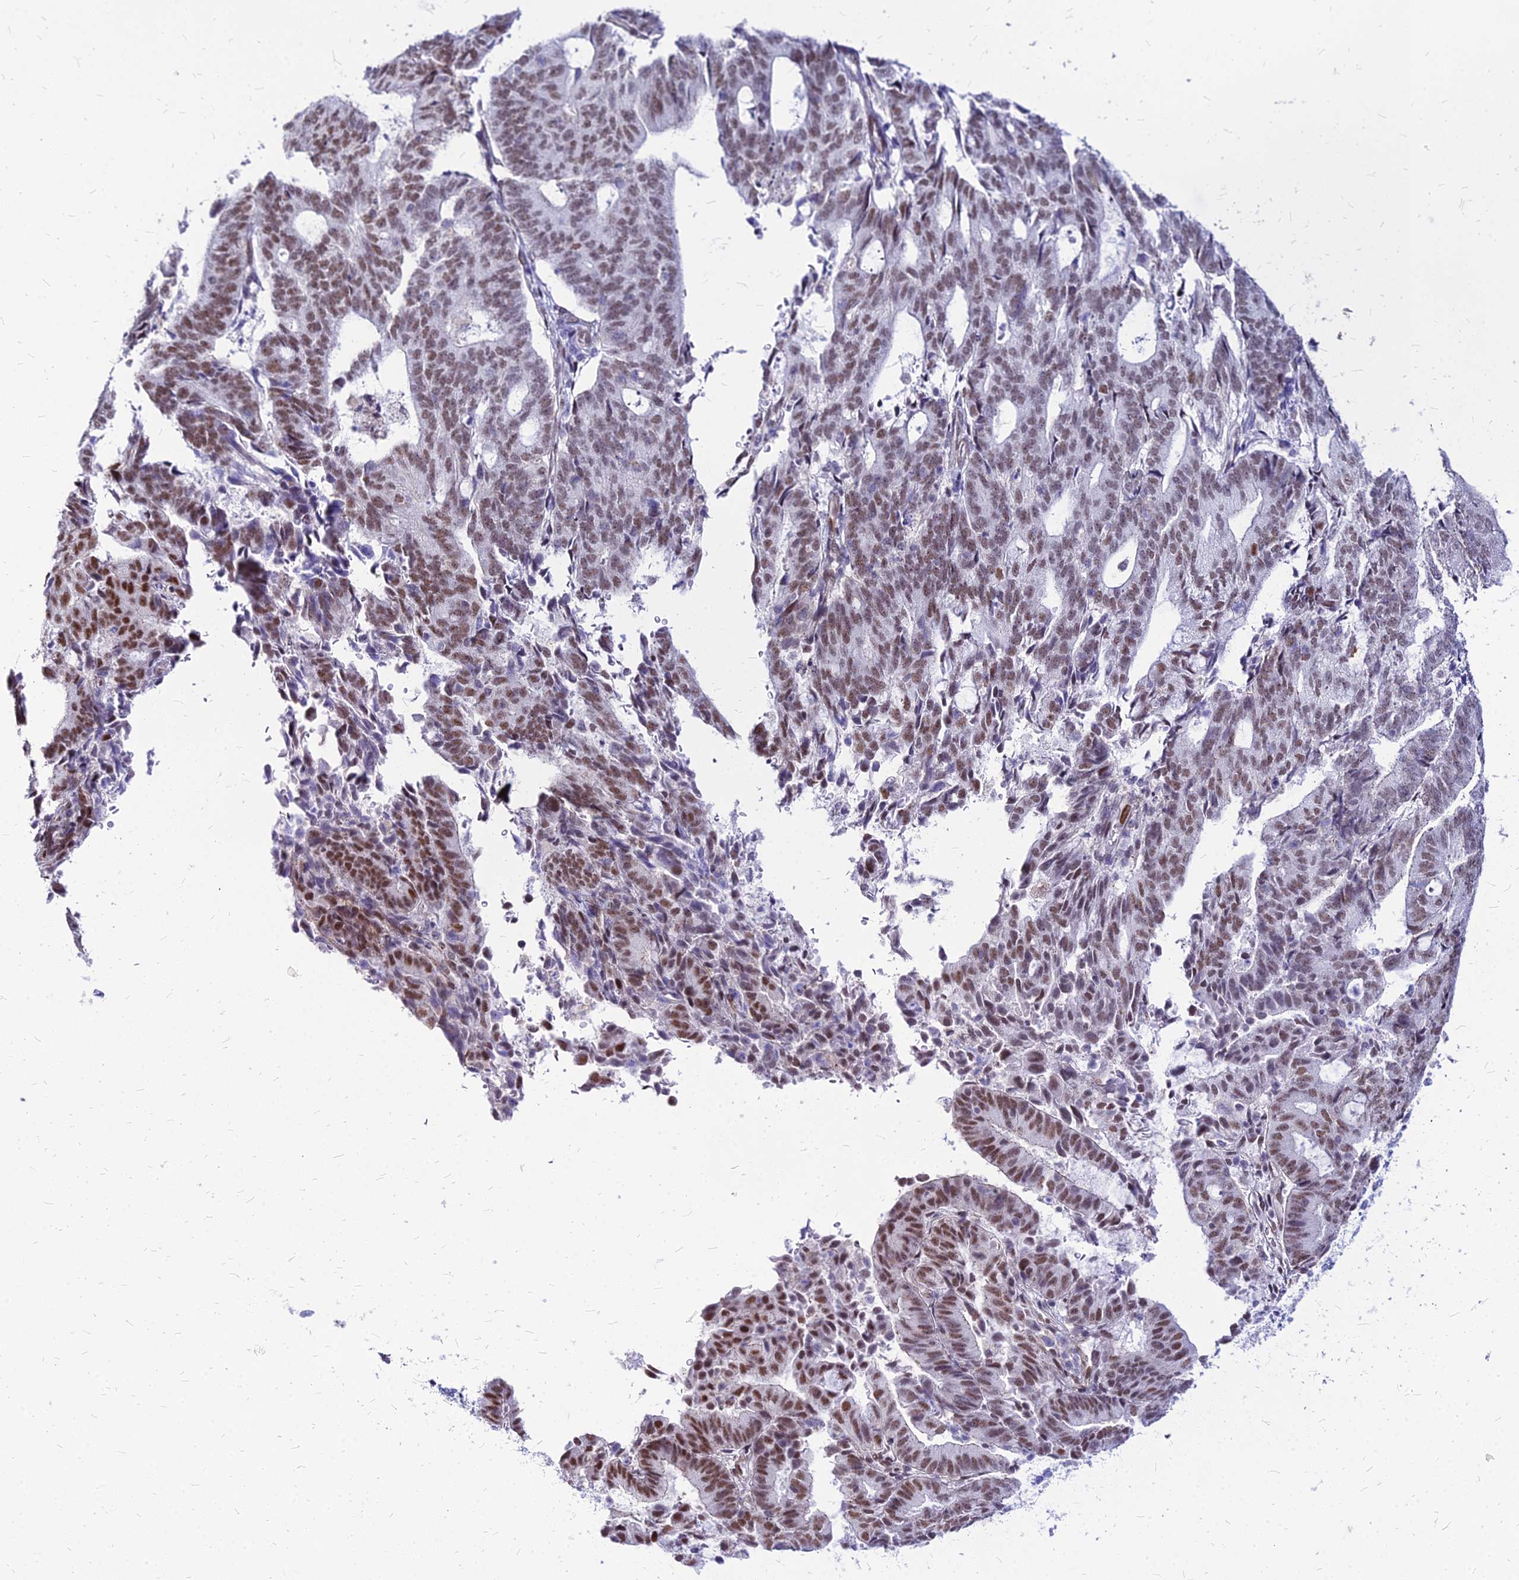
{"staining": {"intensity": "moderate", "quantity": ">75%", "location": "nuclear"}, "tissue": "endometrial cancer", "cell_type": "Tumor cells", "image_type": "cancer", "snomed": [{"axis": "morphology", "description": "Adenocarcinoma, NOS"}, {"axis": "topography", "description": "Endometrium"}], "caption": "Tumor cells reveal medium levels of moderate nuclear staining in approximately >75% of cells in endometrial cancer (adenocarcinoma). The protein of interest is stained brown, and the nuclei are stained in blue (DAB IHC with brightfield microscopy, high magnification).", "gene": "FDX2", "patient": {"sex": "female", "age": 70}}